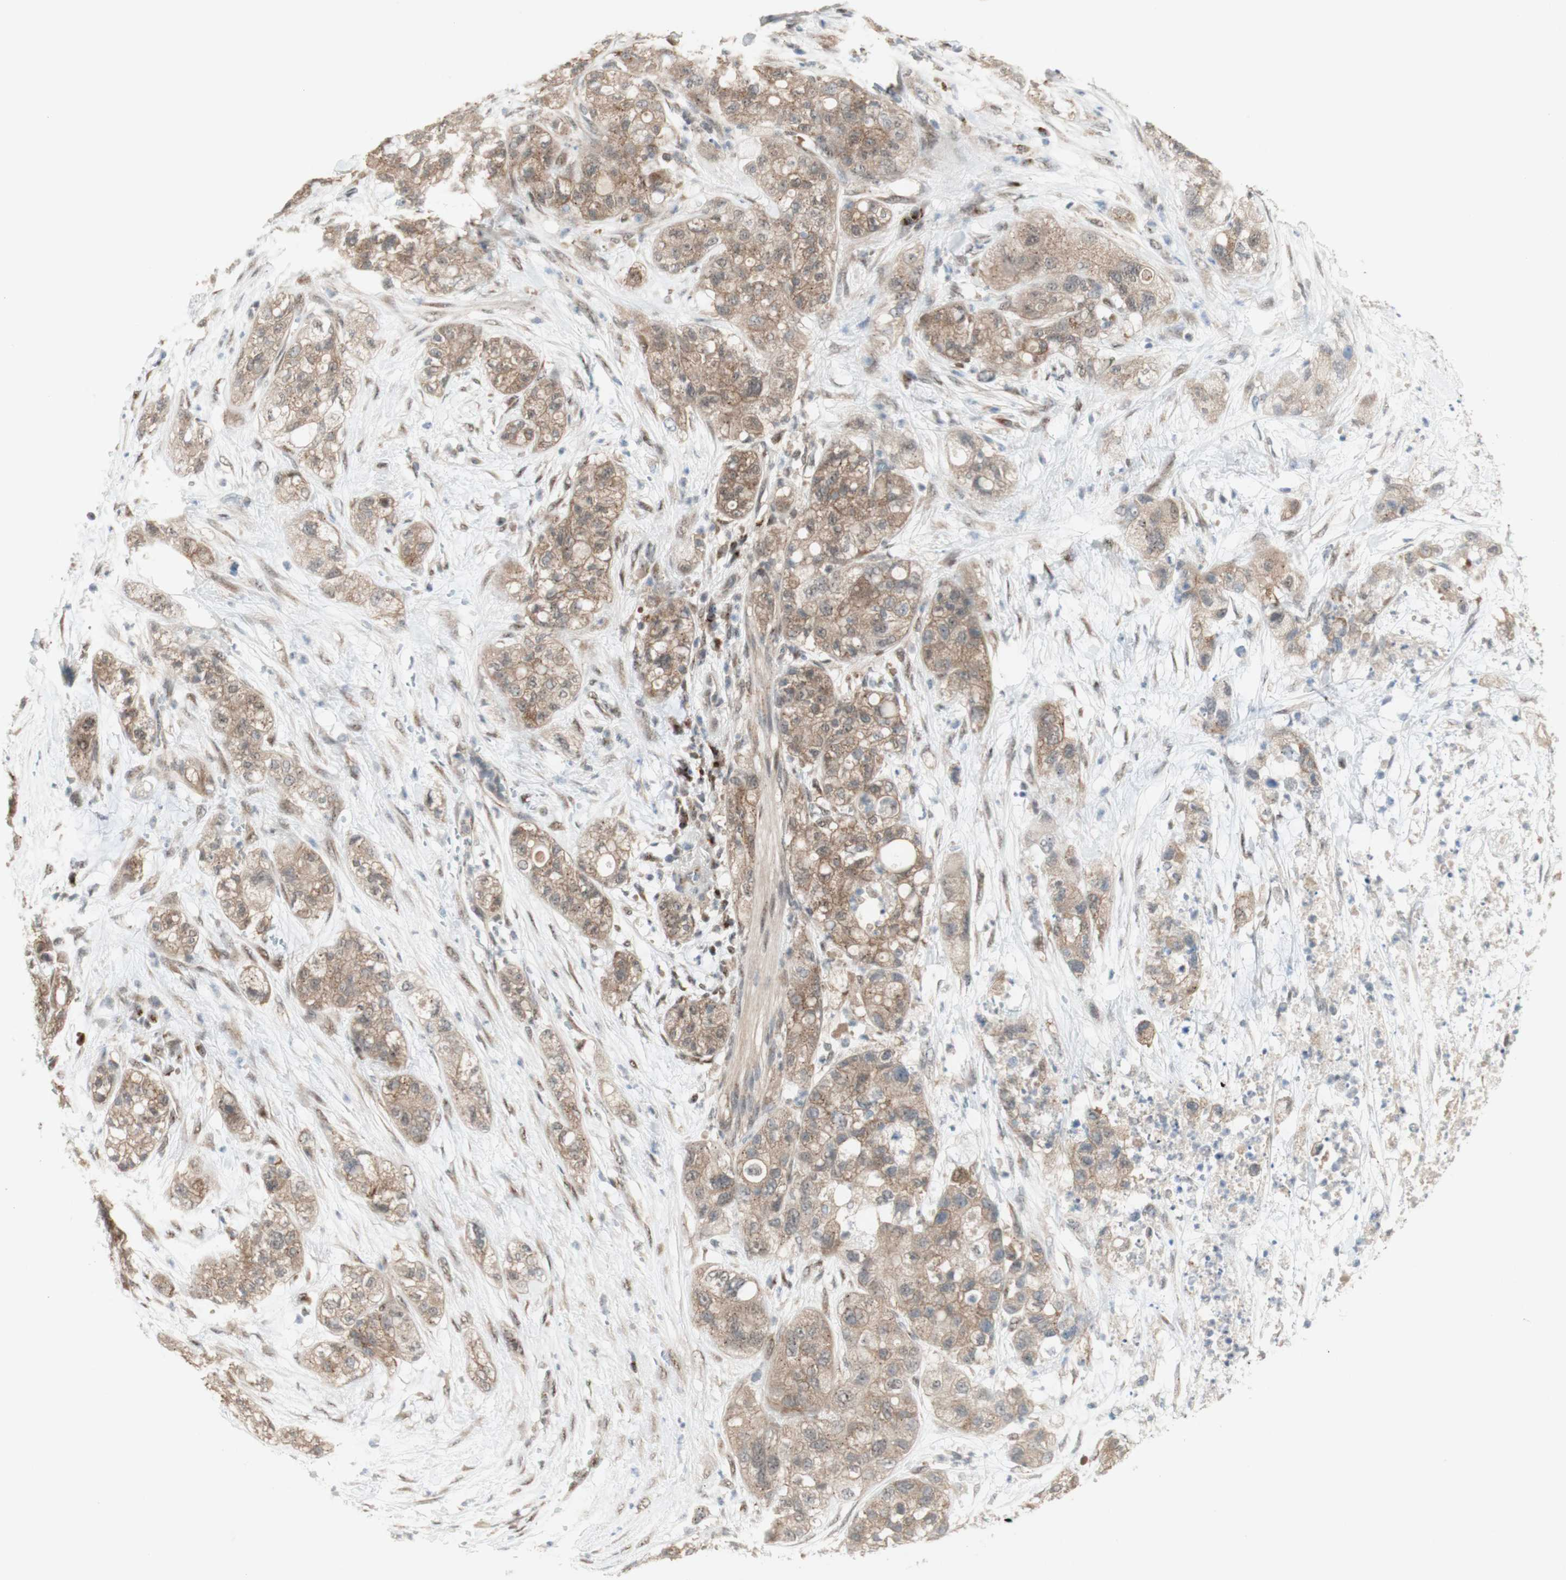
{"staining": {"intensity": "moderate", "quantity": ">75%", "location": "cytoplasmic/membranous"}, "tissue": "pancreatic cancer", "cell_type": "Tumor cells", "image_type": "cancer", "snomed": [{"axis": "morphology", "description": "Adenocarcinoma, NOS"}, {"axis": "topography", "description": "Pancreas"}], "caption": "Pancreatic cancer stained with a brown dye displays moderate cytoplasmic/membranous positive positivity in about >75% of tumor cells.", "gene": "CYLD", "patient": {"sex": "female", "age": 78}}